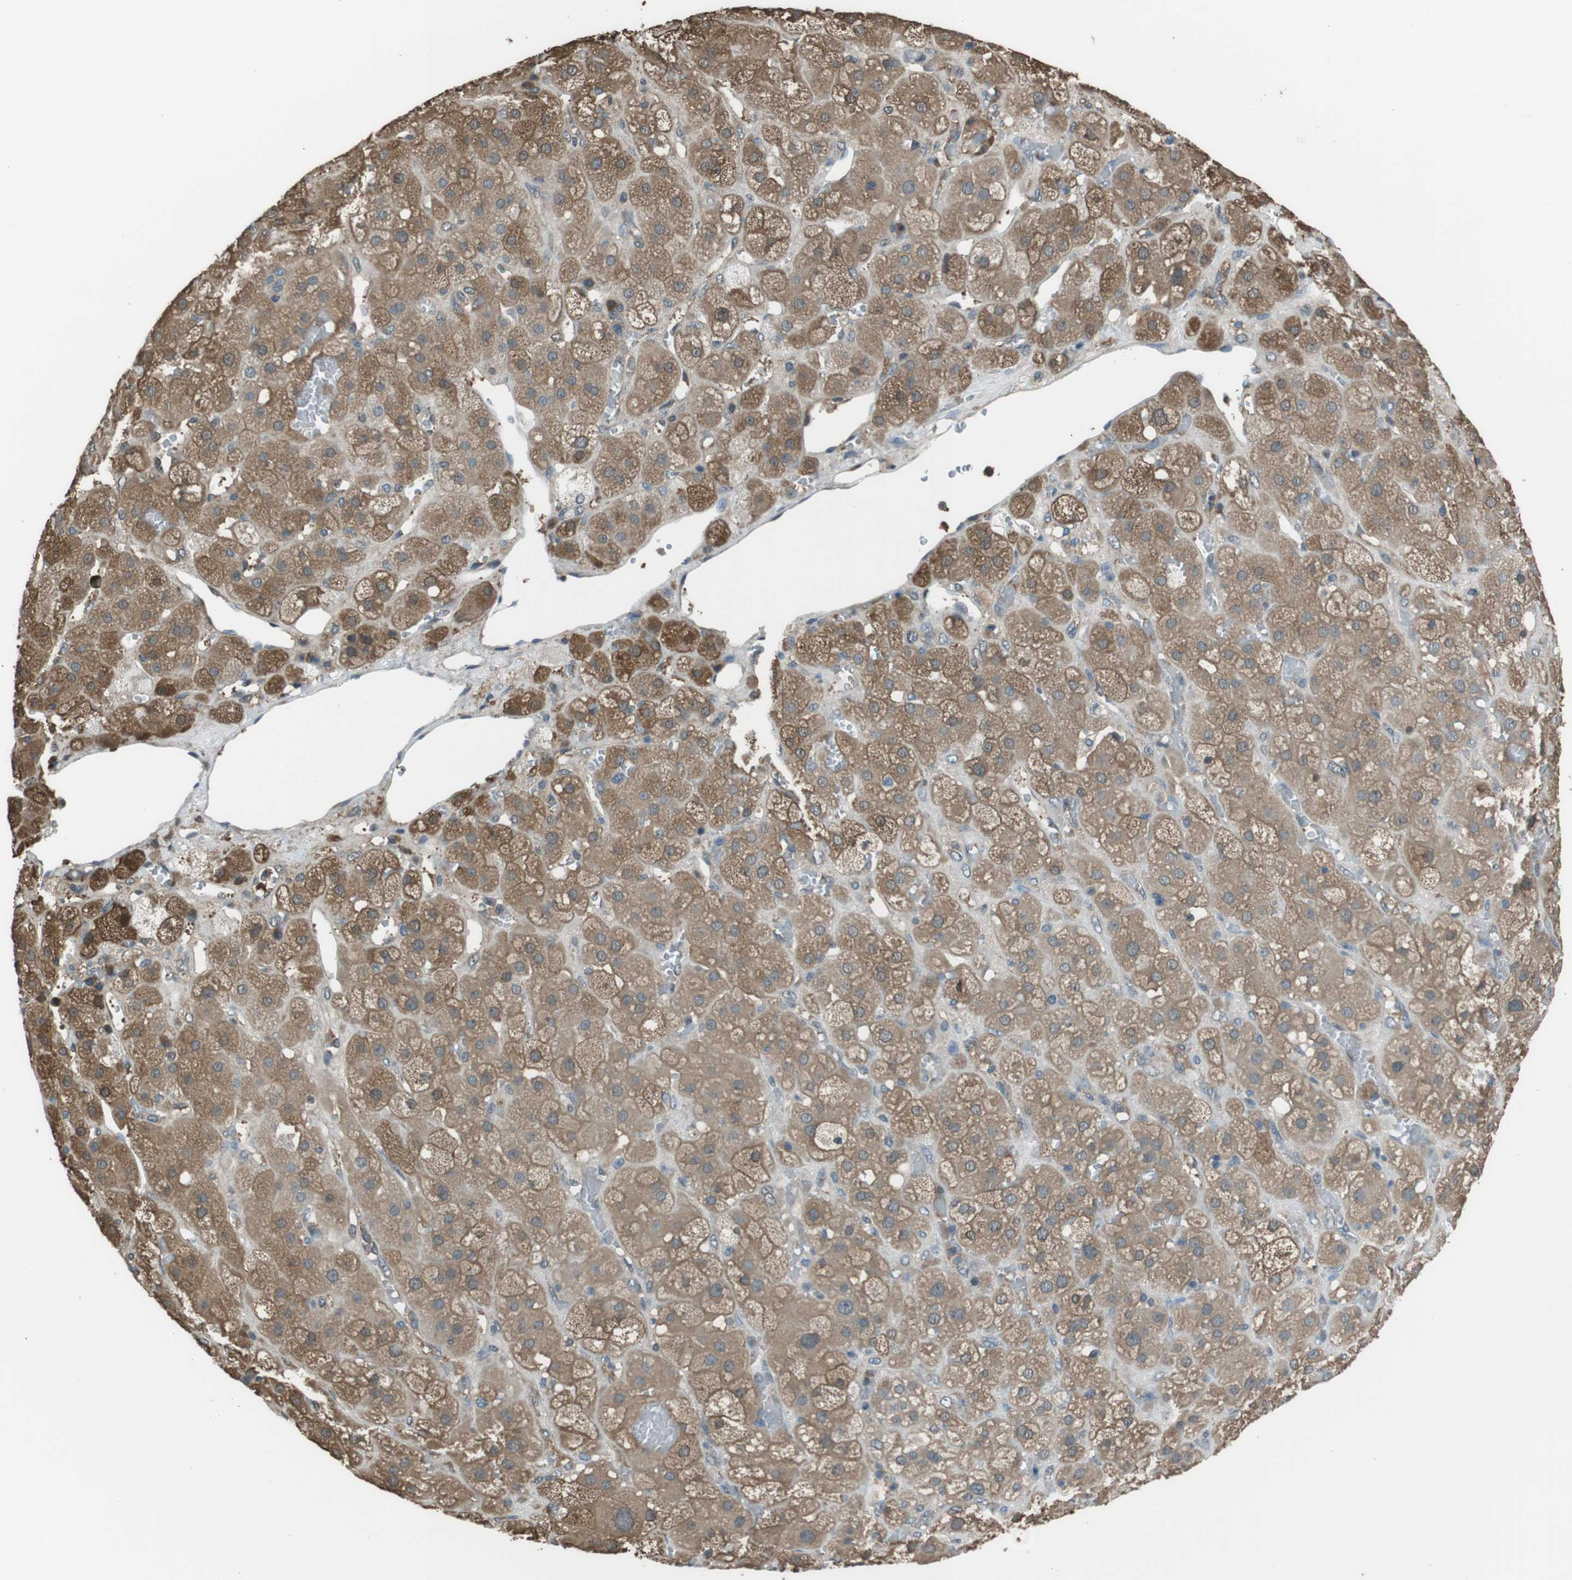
{"staining": {"intensity": "moderate", "quantity": ">75%", "location": "cytoplasmic/membranous"}, "tissue": "adrenal gland", "cell_type": "Glandular cells", "image_type": "normal", "snomed": [{"axis": "morphology", "description": "Normal tissue, NOS"}, {"axis": "topography", "description": "Adrenal gland"}], "caption": "The photomicrograph exhibits a brown stain indicating the presence of a protein in the cytoplasmic/membranous of glandular cells in adrenal gland. (IHC, brightfield microscopy, high magnification).", "gene": "TWSG1", "patient": {"sex": "female", "age": 47}}